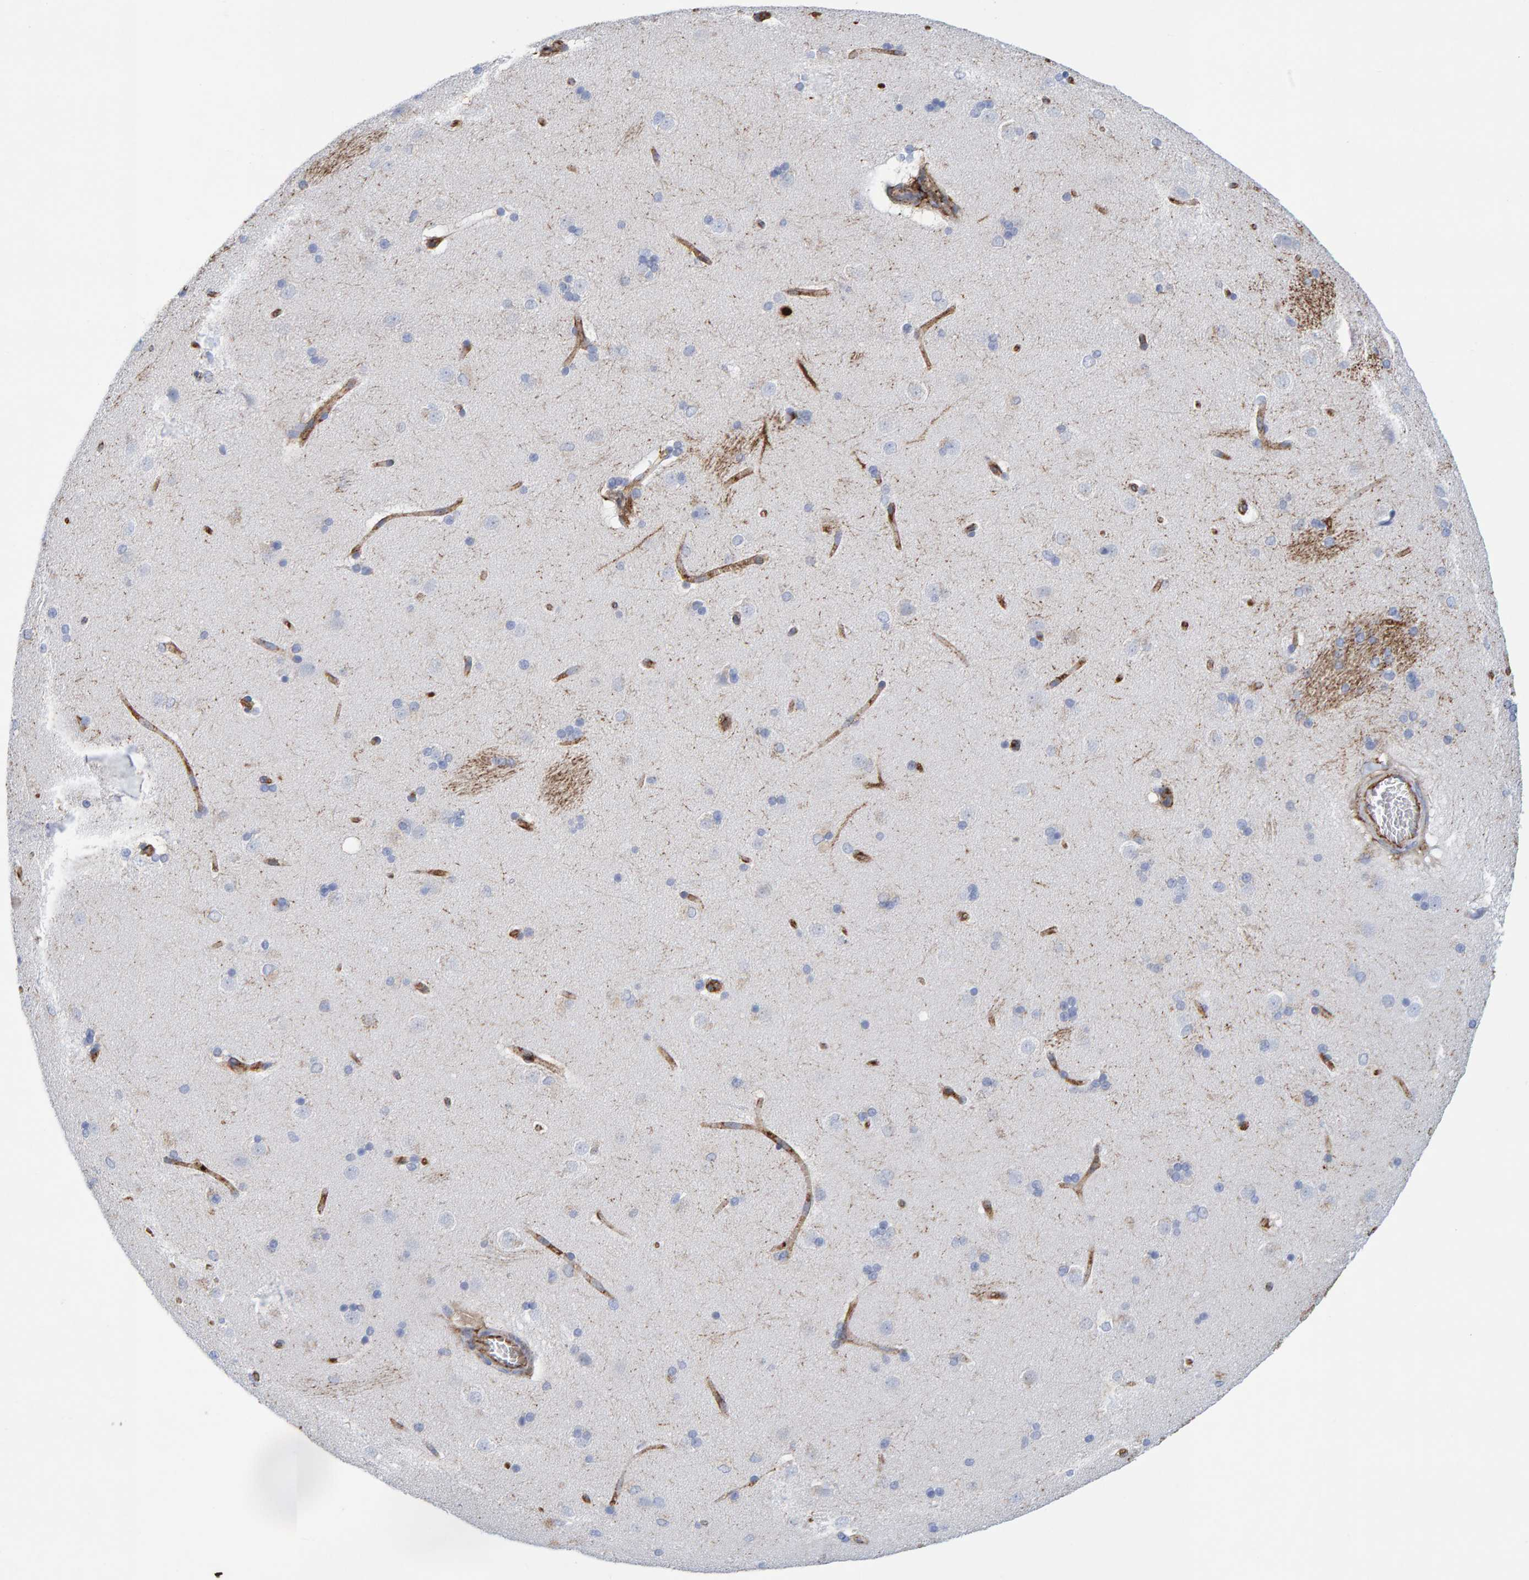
{"staining": {"intensity": "negative", "quantity": "none", "location": "none"}, "tissue": "caudate", "cell_type": "Glial cells", "image_type": "normal", "snomed": [{"axis": "morphology", "description": "Normal tissue, NOS"}, {"axis": "topography", "description": "Lateral ventricle wall"}], "caption": "High power microscopy photomicrograph of an immunohistochemistry histopathology image of unremarkable caudate, revealing no significant expression in glial cells. The staining was performed using DAB to visualize the protein expression in brown, while the nuclei were stained in blue with hematoxylin (Magnification: 20x).", "gene": "MVP", "patient": {"sex": "female", "age": 19}}